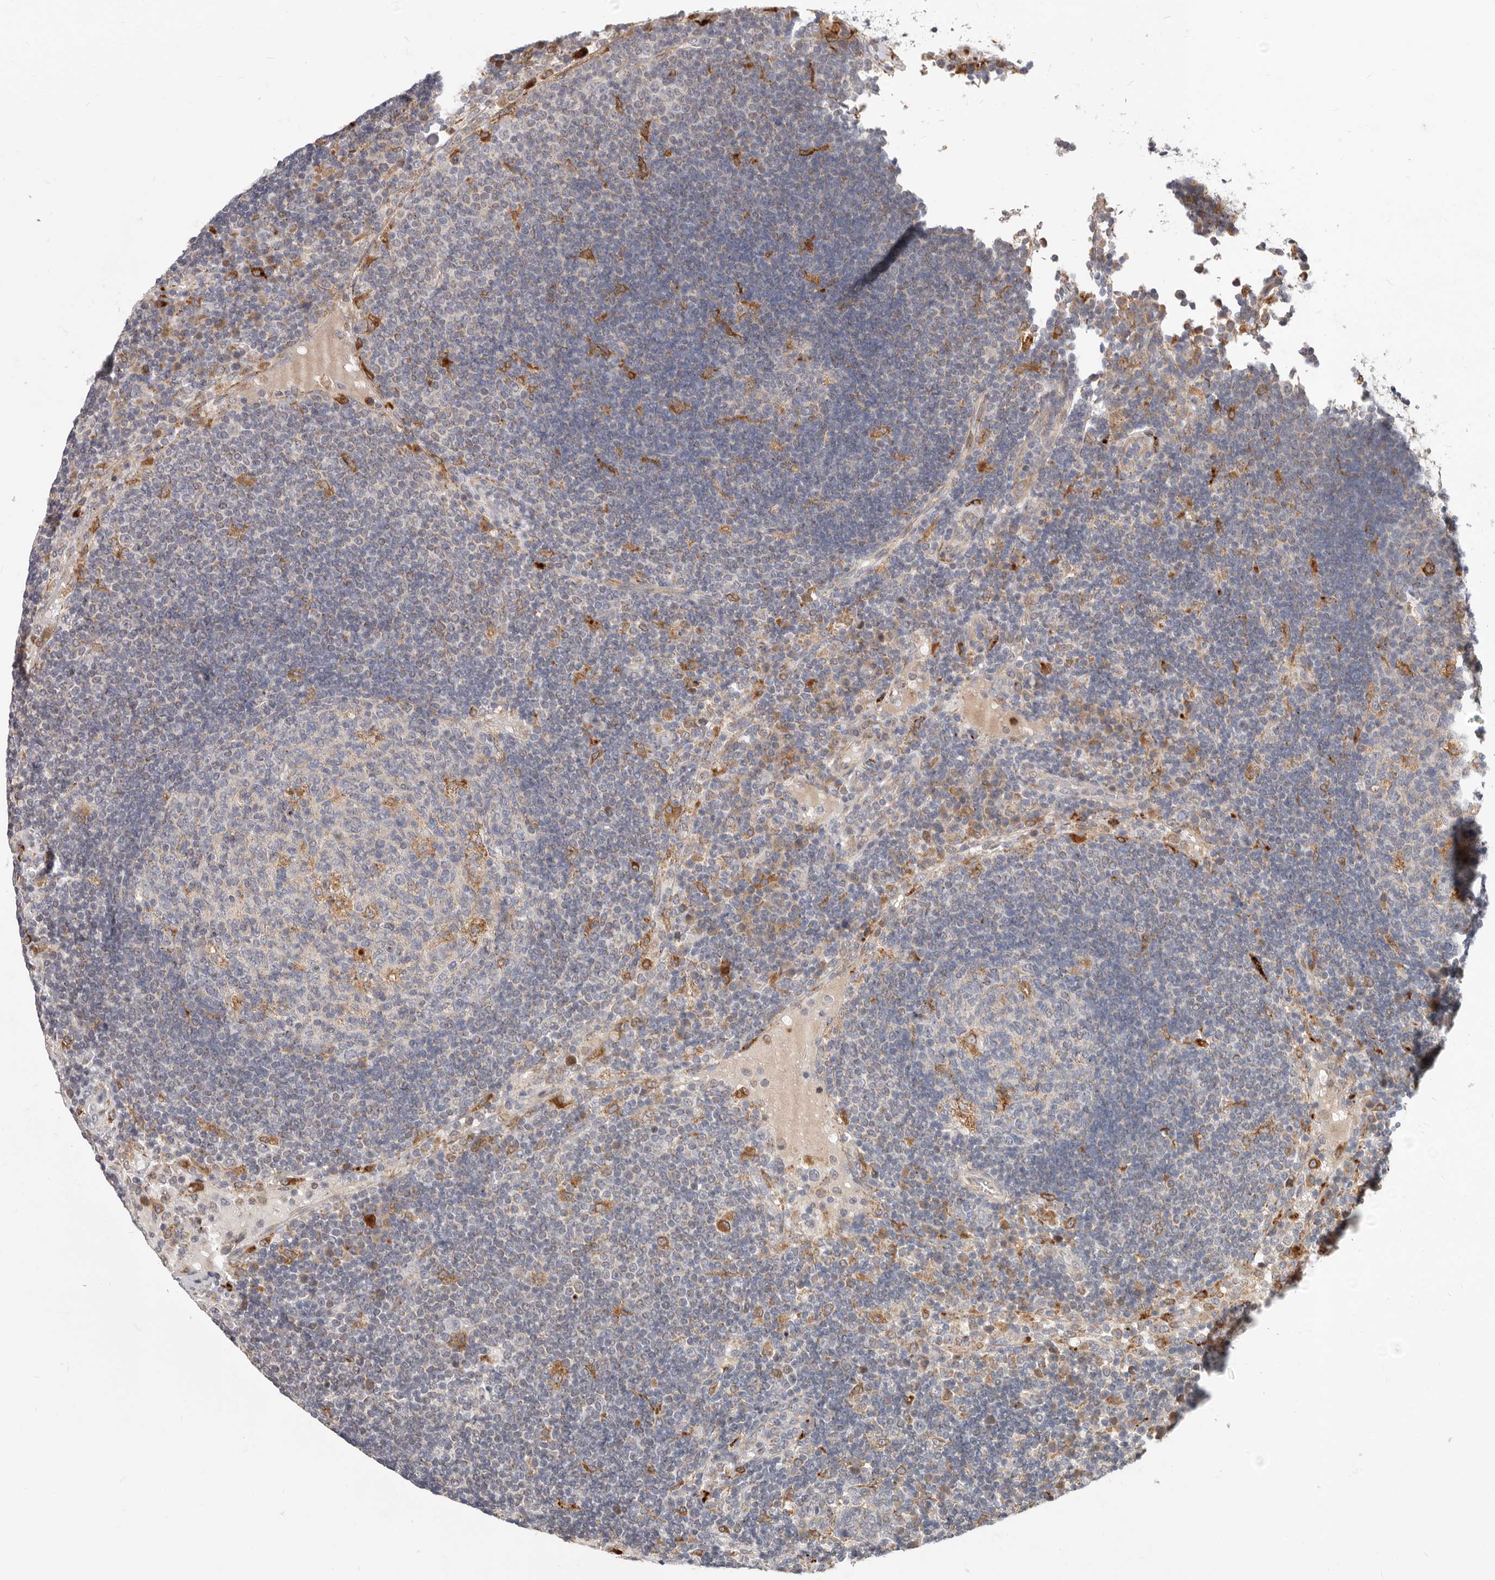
{"staining": {"intensity": "moderate", "quantity": "<25%", "location": "cytoplasmic/membranous"}, "tissue": "lymph node", "cell_type": "Germinal center cells", "image_type": "normal", "snomed": [{"axis": "morphology", "description": "Normal tissue, NOS"}, {"axis": "topography", "description": "Lymph node"}], "caption": "This image shows immunohistochemistry (IHC) staining of normal lymph node, with low moderate cytoplasmic/membranous staining in approximately <25% of germinal center cells.", "gene": "TOR3A", "patient": {"sex": "female", "age": 53}}